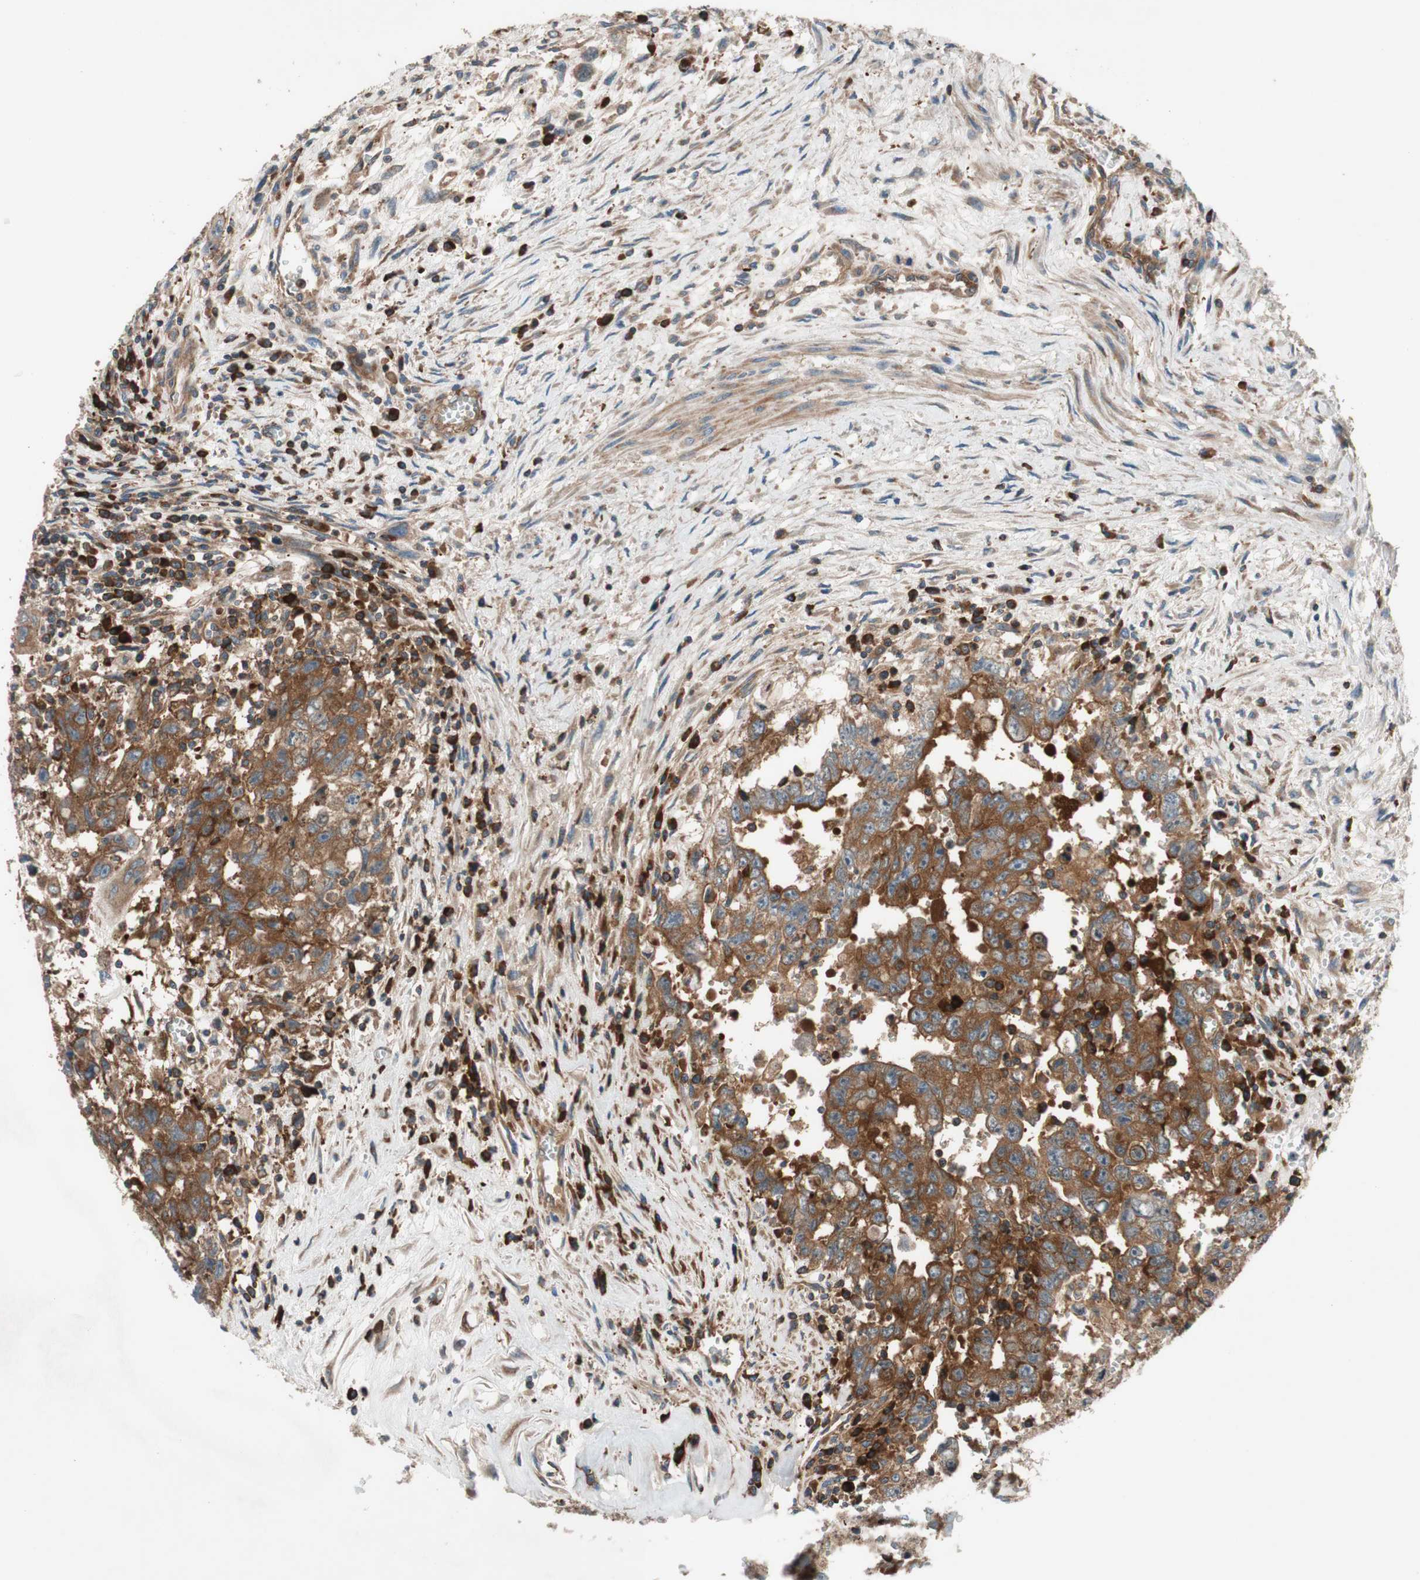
{"staining": {"intensity": "moderate", "quantity": ">75%", "location": "cytoplasmic/membranous"}, "tissue": "testis cancer", "cell_type": "Tumor cells", "image_type": "cancer", "snomed": [{"axis": "morphology", "description": "Carcinoma, Embryonal, NOS"}, {"axis": "topography", "description": "Testis"}], "caption": "Embryonal carcinoma (testis) tissue demonstrates moderate cytoplasmic/membranous expression in approximately >75% of tumor cells, visualized by immunohistochemistry.", "gene": "CCN4", "patient": {"sex": "male", "age": 28}}